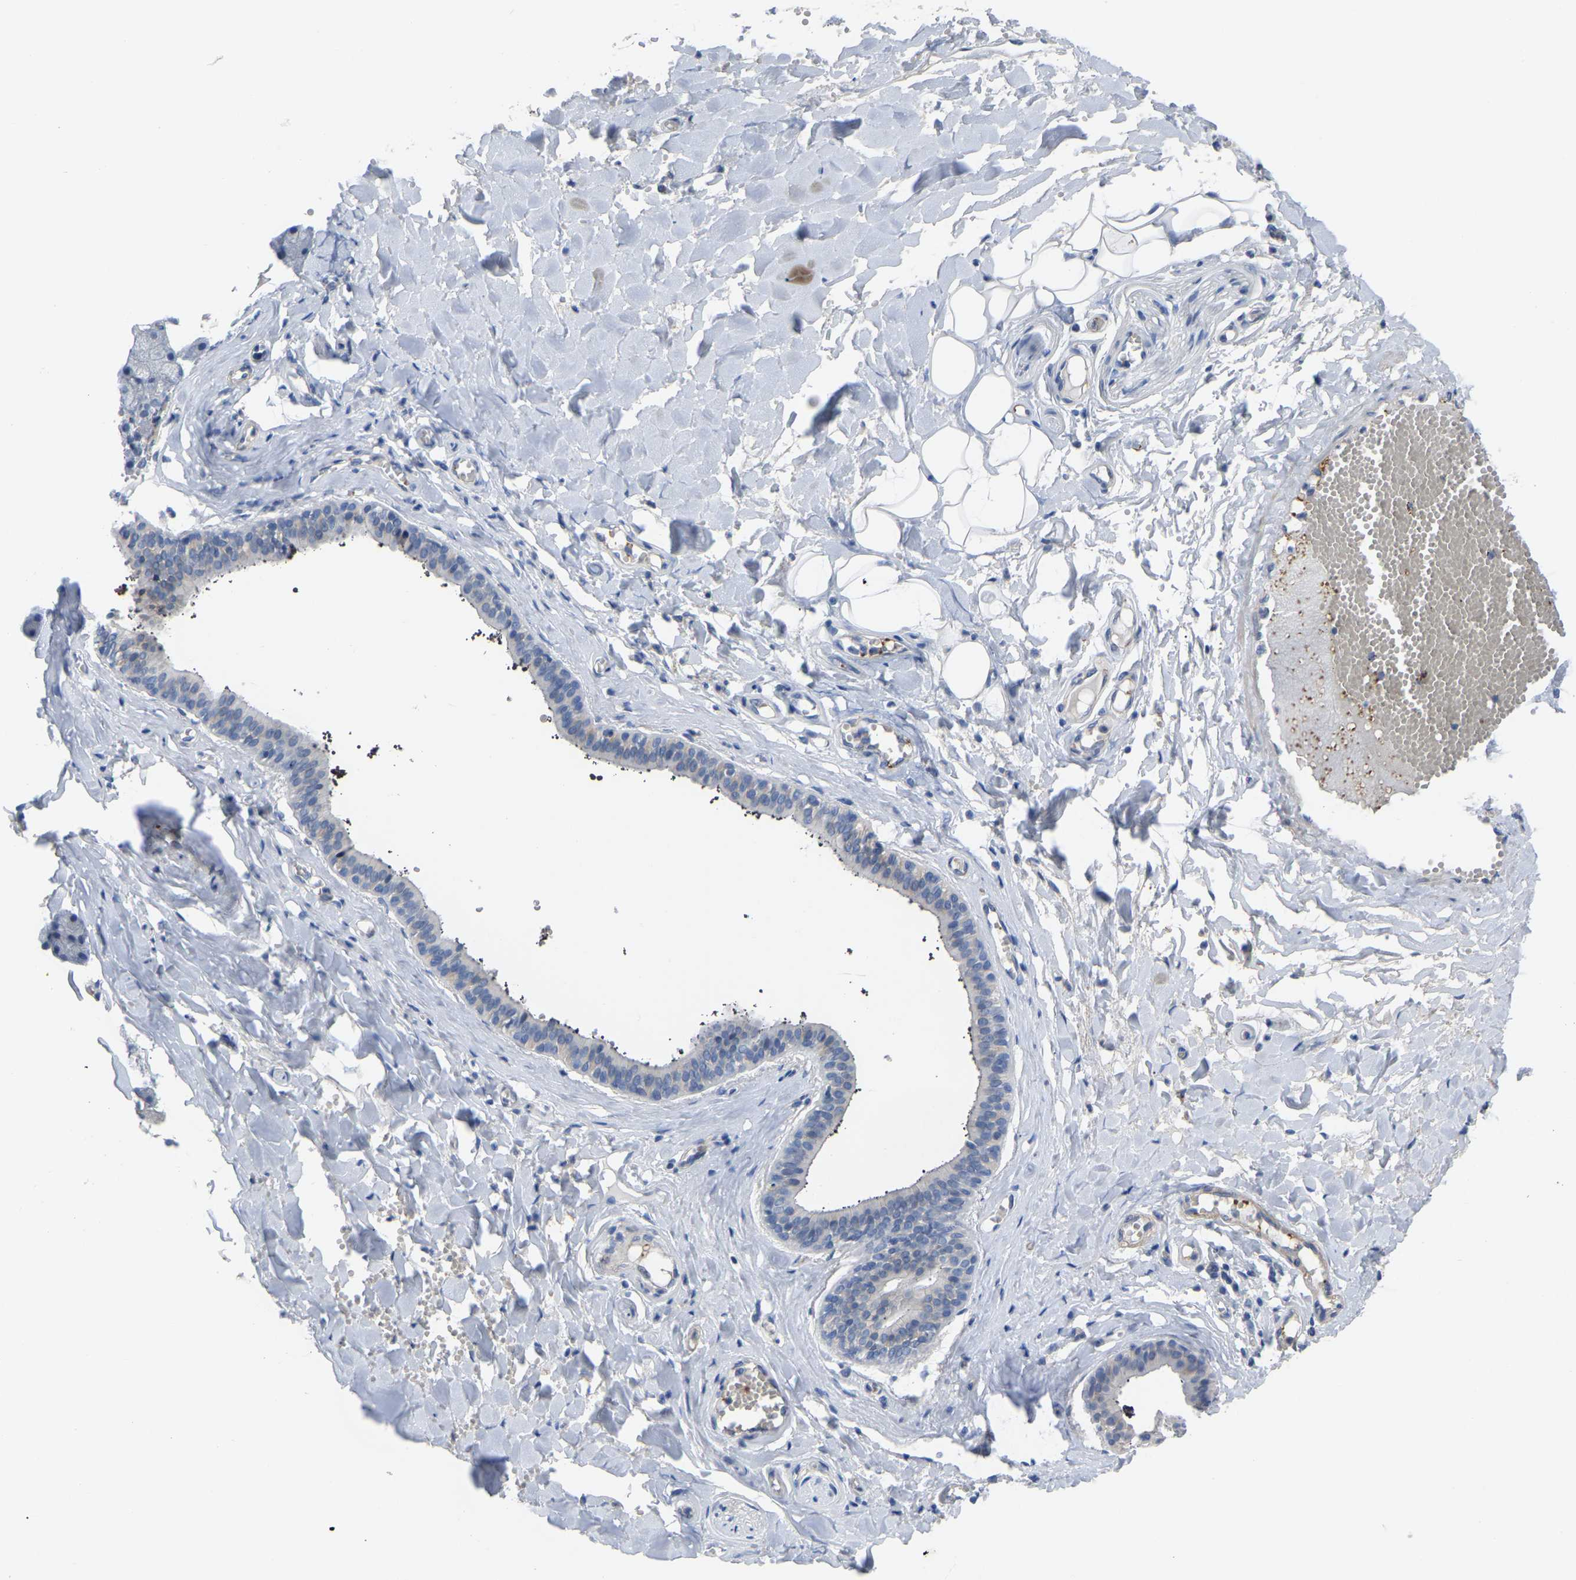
{"staining": {"intensity": "moderate", "quantity": "<25%", "location": "cytoplasmic/membranous"}, "tissue": "salivary gland", "cell_type": "Glandular cells", "image_type": "normal", "snomed": [{"axis": "morphology", "description": "Normal tissue, NOS"}, {"axis": "topography", "description": "Salivary gland"}], "caption": "Brown immunohistochemical staining in benign salivary gland exhibits moderate cytoplasmic/membranous positivity in approximately <25% of glandular cells. (brown staining indicates protein expression, while blue staining denotes nuclei).", "gene": "ZNF449", "patient": {"sex": "male", "age": 62}}